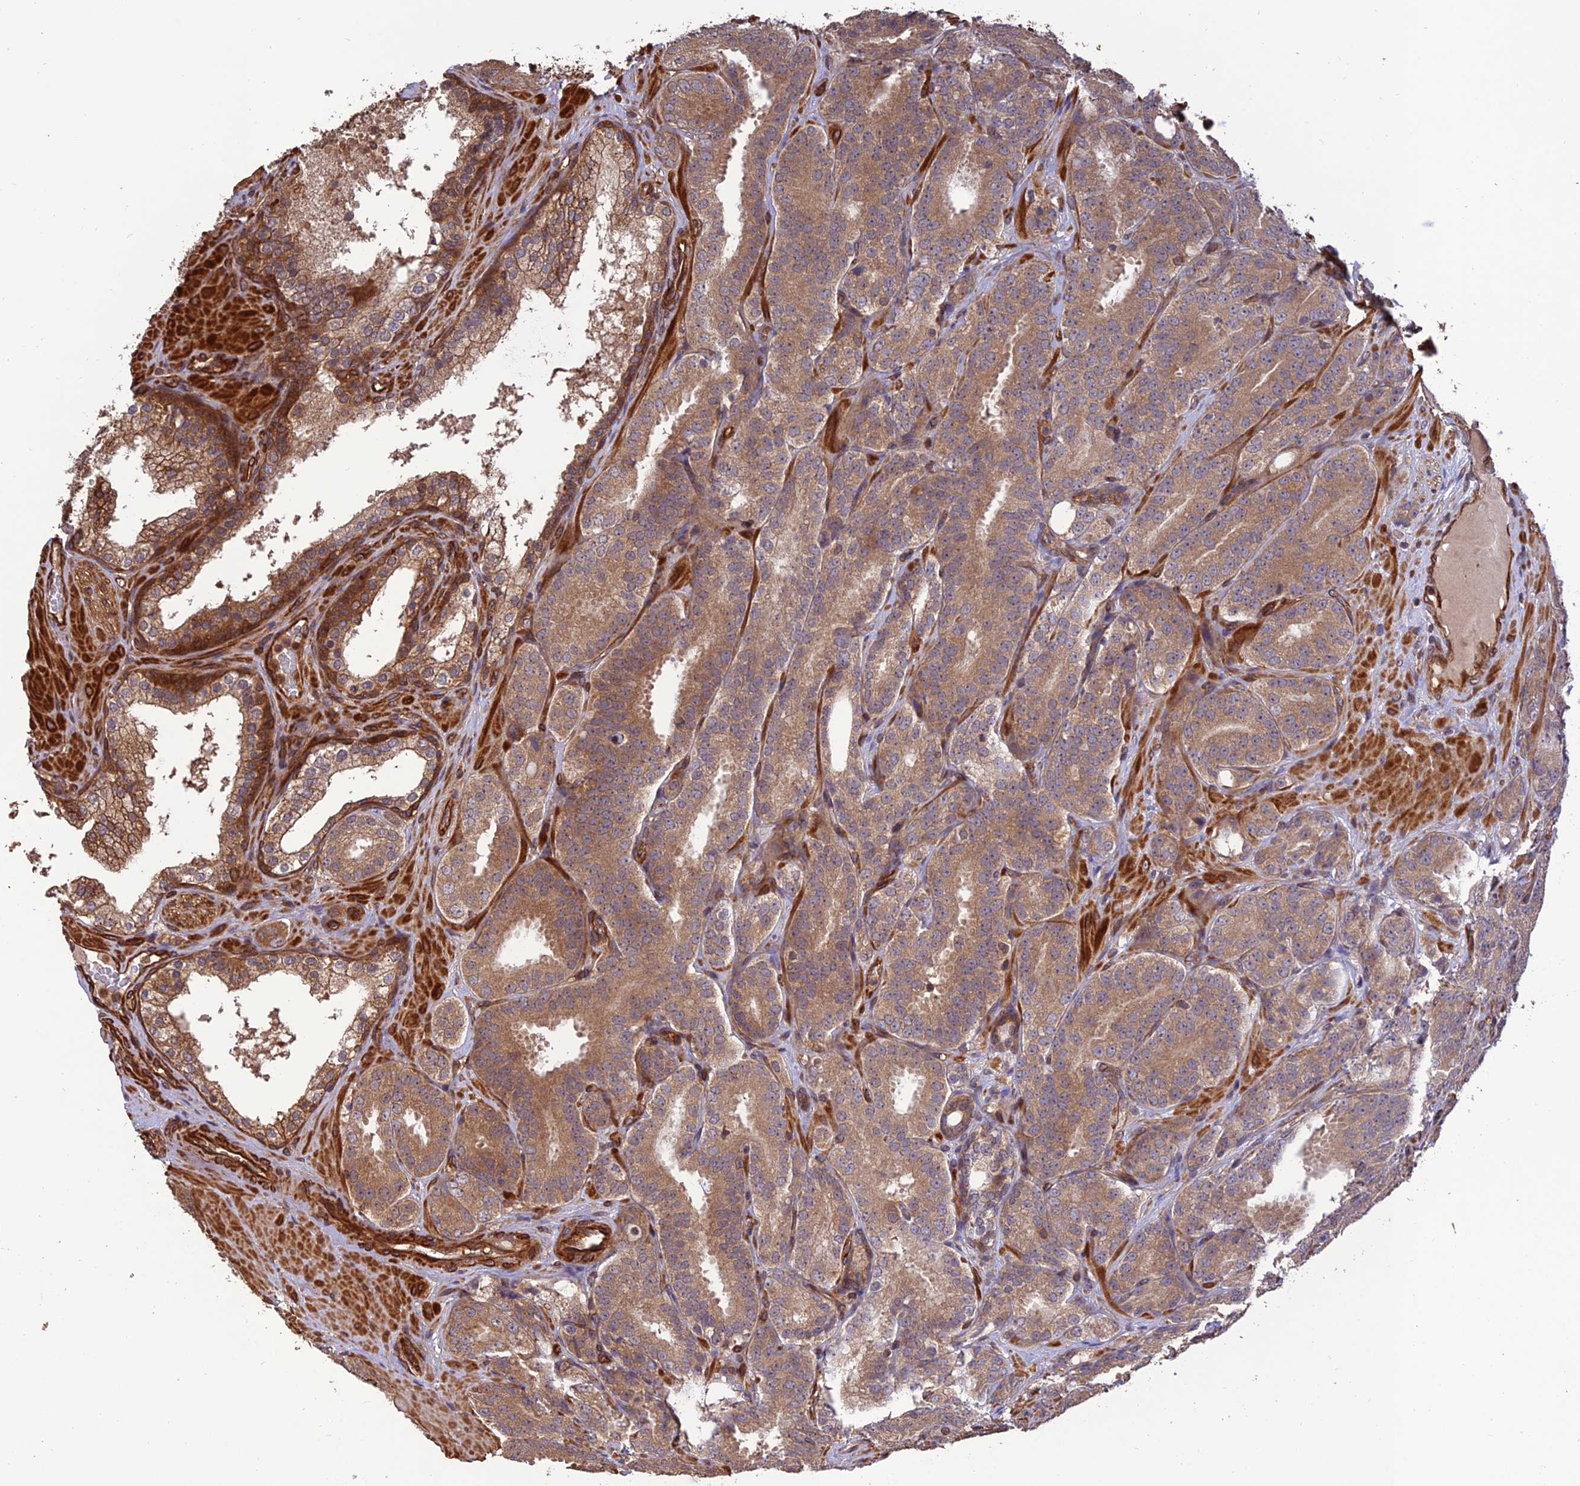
{"staining": {"intensity": "moderate", "quantity": ">75%", "location": "cytoplasmic/membranous"}, "tissue": "prostate cancer", "cell_type": "Tumor cells", "image_type": "cancer", "snomed": [{"axis": "morphology", "description": "Adenocarcinoma, High grade"}, {"axis": "topography", "description": "Prostate"}], "caption": "DAB (3,3'-diaminobenzidine) immunohistochemical staining of adenocarcinoma (high-grade) (prostate) shows moderate cytoplasmic/membranous protein positivity in about >75% of tumor cells.", "gene": "CREBL2", "patient": {"sex": "male", "age": 63}}